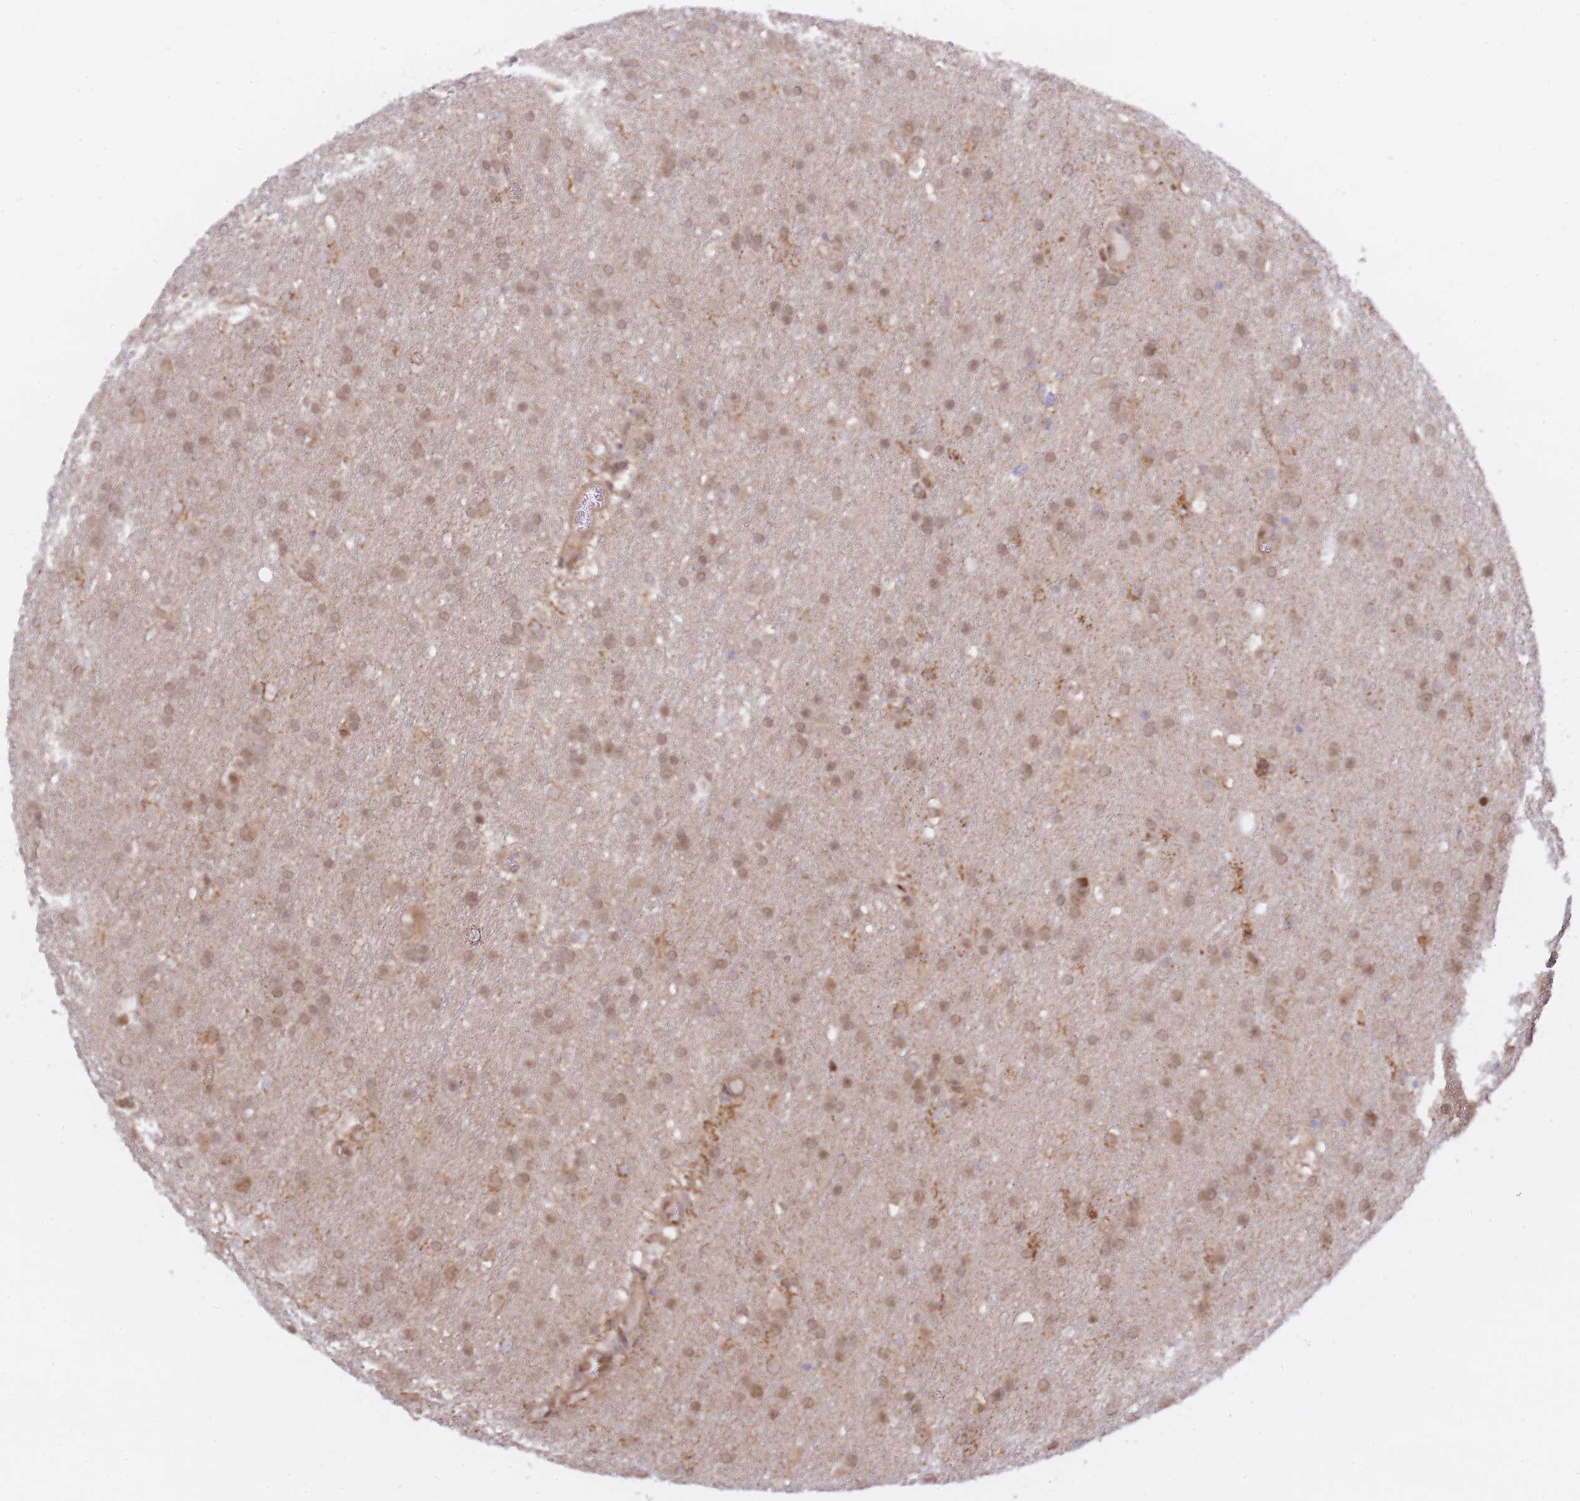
{"staining": {"intensity": "moderate", "quantity": ">75%", "location": "cytoplasmic/membranous,nuclear"}, "tissue": "glioma", "cell_type": "Tumor cells", "image_type": "cancer", "snomed": [{"axis": "morphology", "description": "Glioma, malignant, Low grade"}, {"axis": "topography", "description": "Brain"}], "caption": "Protein staining of low-grade glioma (malignant) tissue shows moderate cytoplasmic/membranous and nuclear staining in about >75% of tumor cells.", "gene": "NSFL1C", "patient": {"sex": "female", "age": 32}}